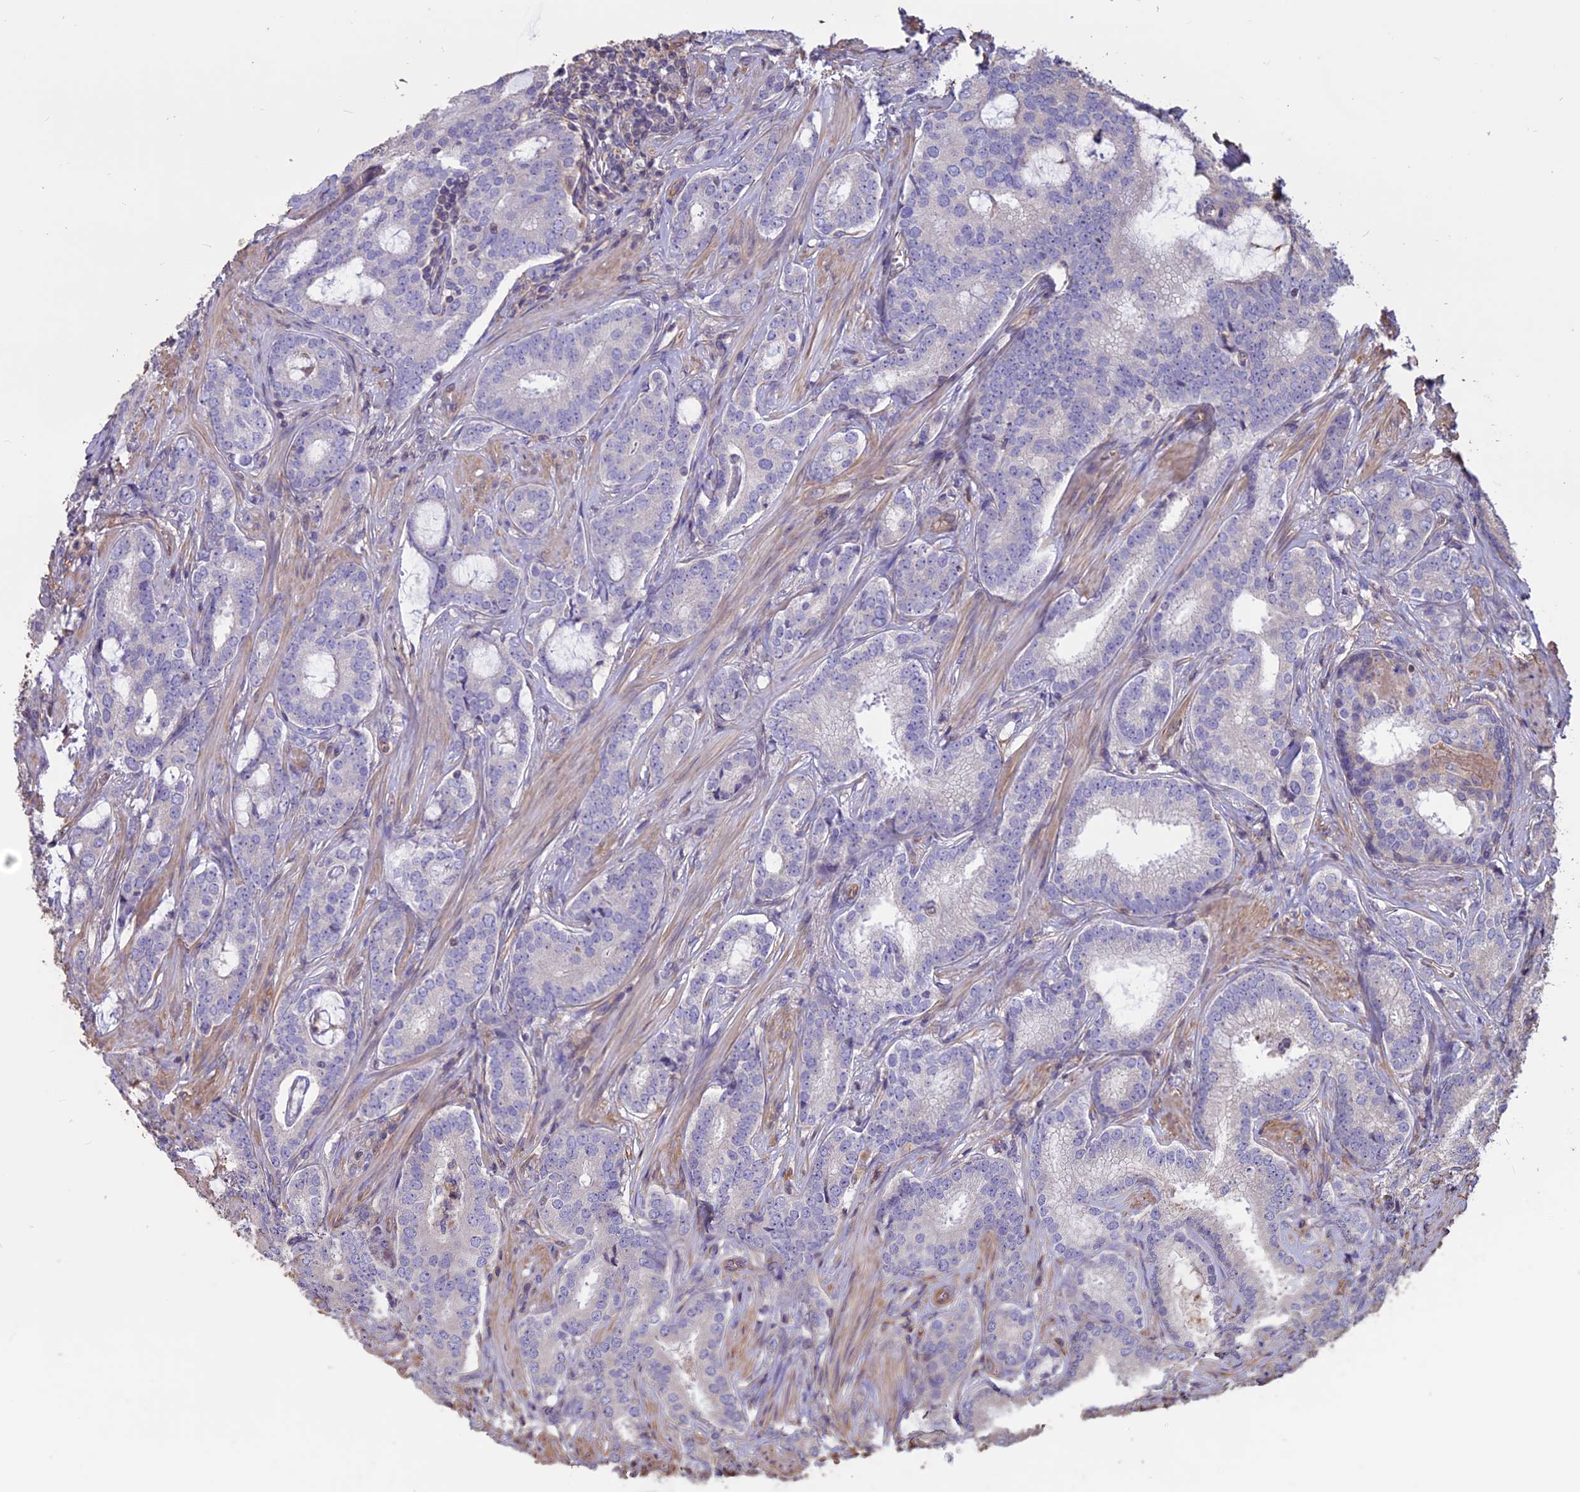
{"staining": {"intensity": "negative", "quantity": "none", "location": "none"}, "tissue": "prostate cancer", "cell_type": "Tumor cells", "image_type": "cancer", "snomed": [{"axis": "morphology", "description": "Adenocarcinoma, High grade"}, {"axis": "topography", "description": "Prostate"}], "caption": "Immunohistochemical staining of human prostate cancer displays no significant staining in tumor cells.", "gene": "CCDC148", "patient": {"sex": "male", "age": 63}}